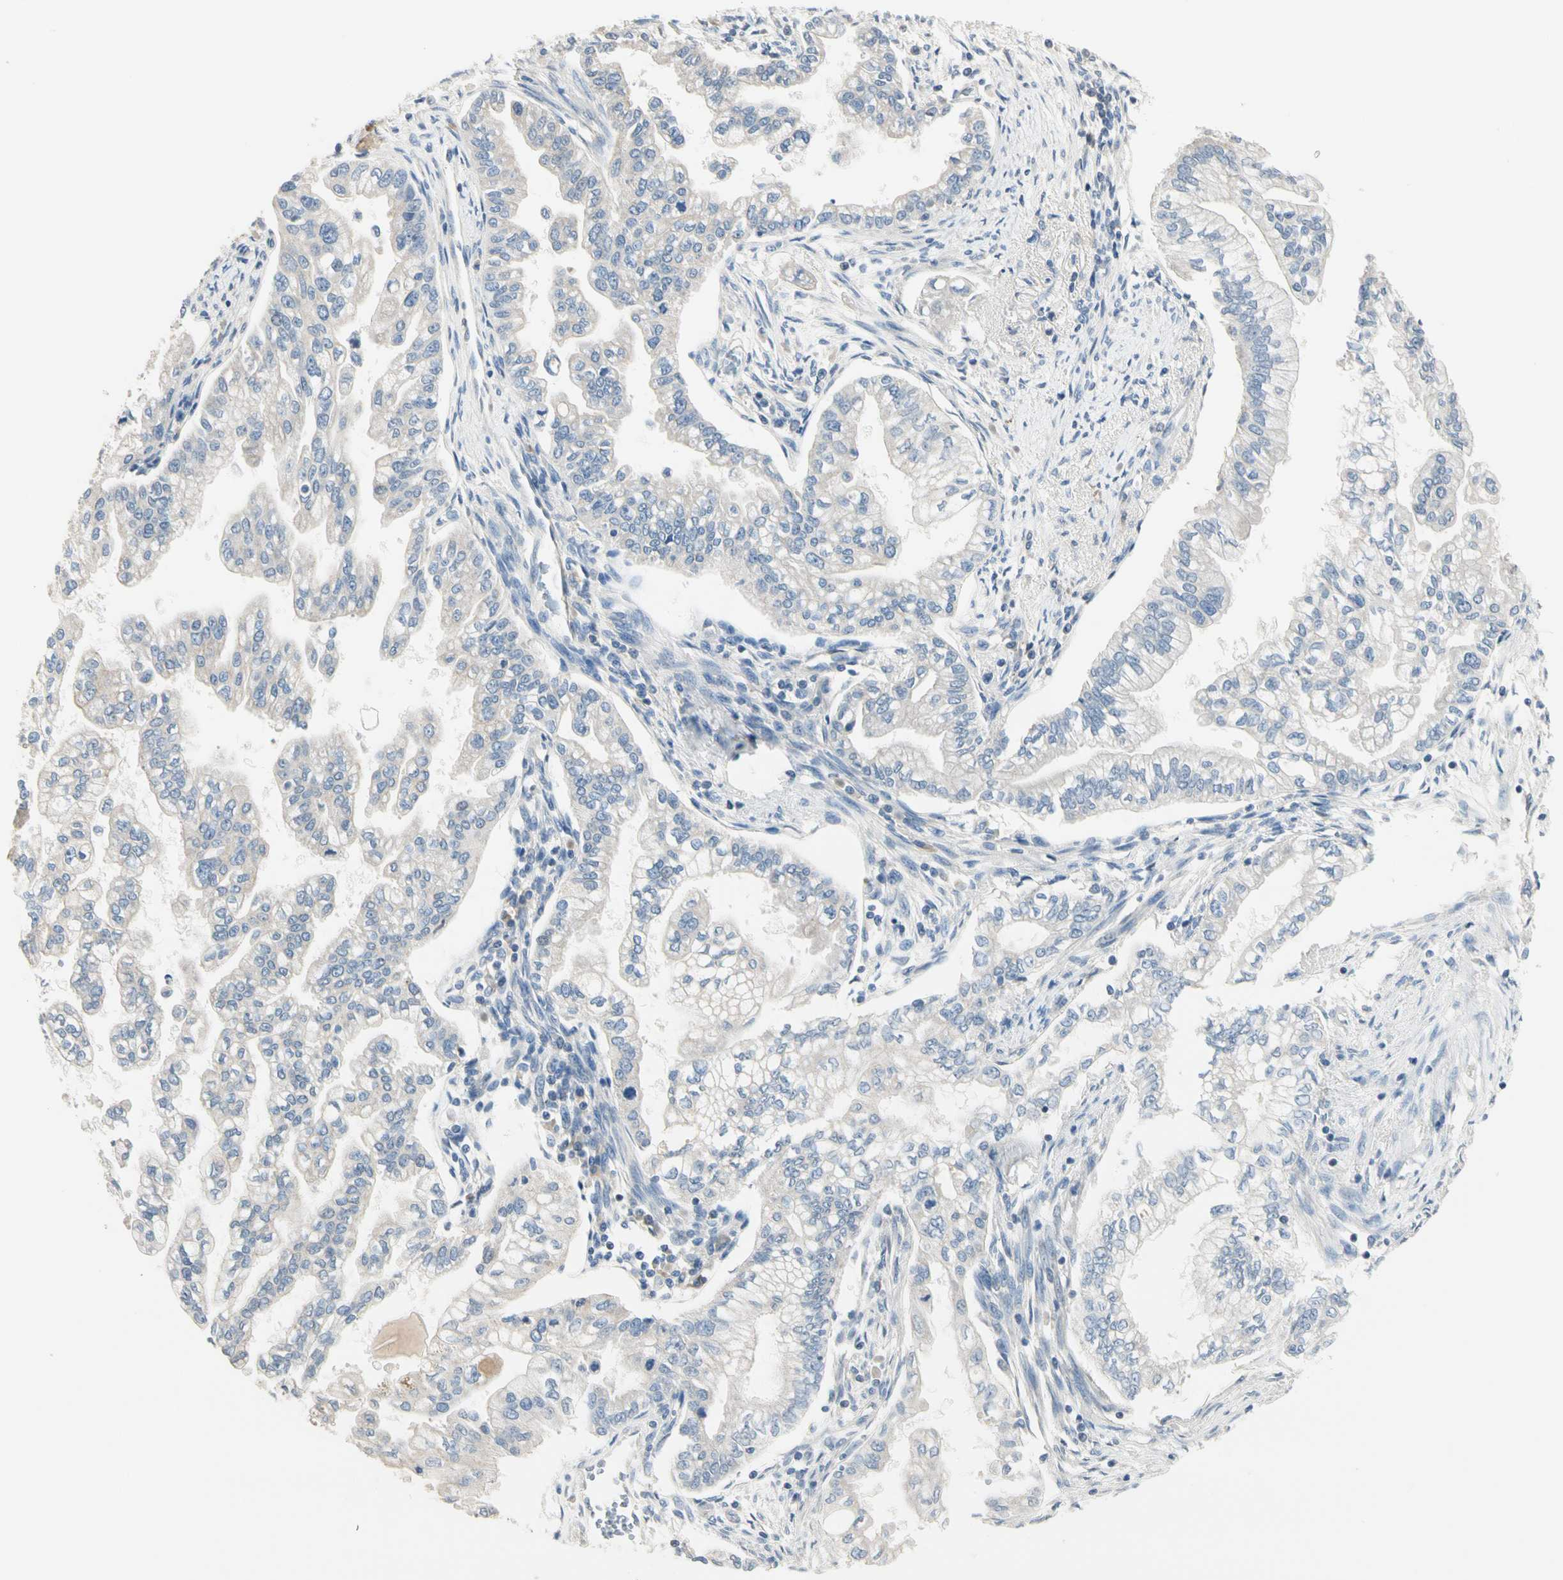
{"staining": {"intensity": "weak", "quantity": "25%-75%", "location": "cytoplasmic/membranous"}, "tissue": "pancreatic cancer", "cell_type": "Tumor cells", "image_type": "cancer", "snomed": [{"axis": "morphology", "description": "Normal tissue, NOS"}, {"axis": "topography", "description": "Pancreas"}], "caption": "Immunohistochemistry (IHC) (DAB (3,3'-diaminobenzidine)) staining of pancreatic cancer demonstrates weak cytoplasmic/membranous protein positivity in about 25%-75% of tumor cells. (Brightfield microscopy of DAB IHC at high magnification).", "gene": "GPR153", "patient": {"sex": "male", "age": 42}}